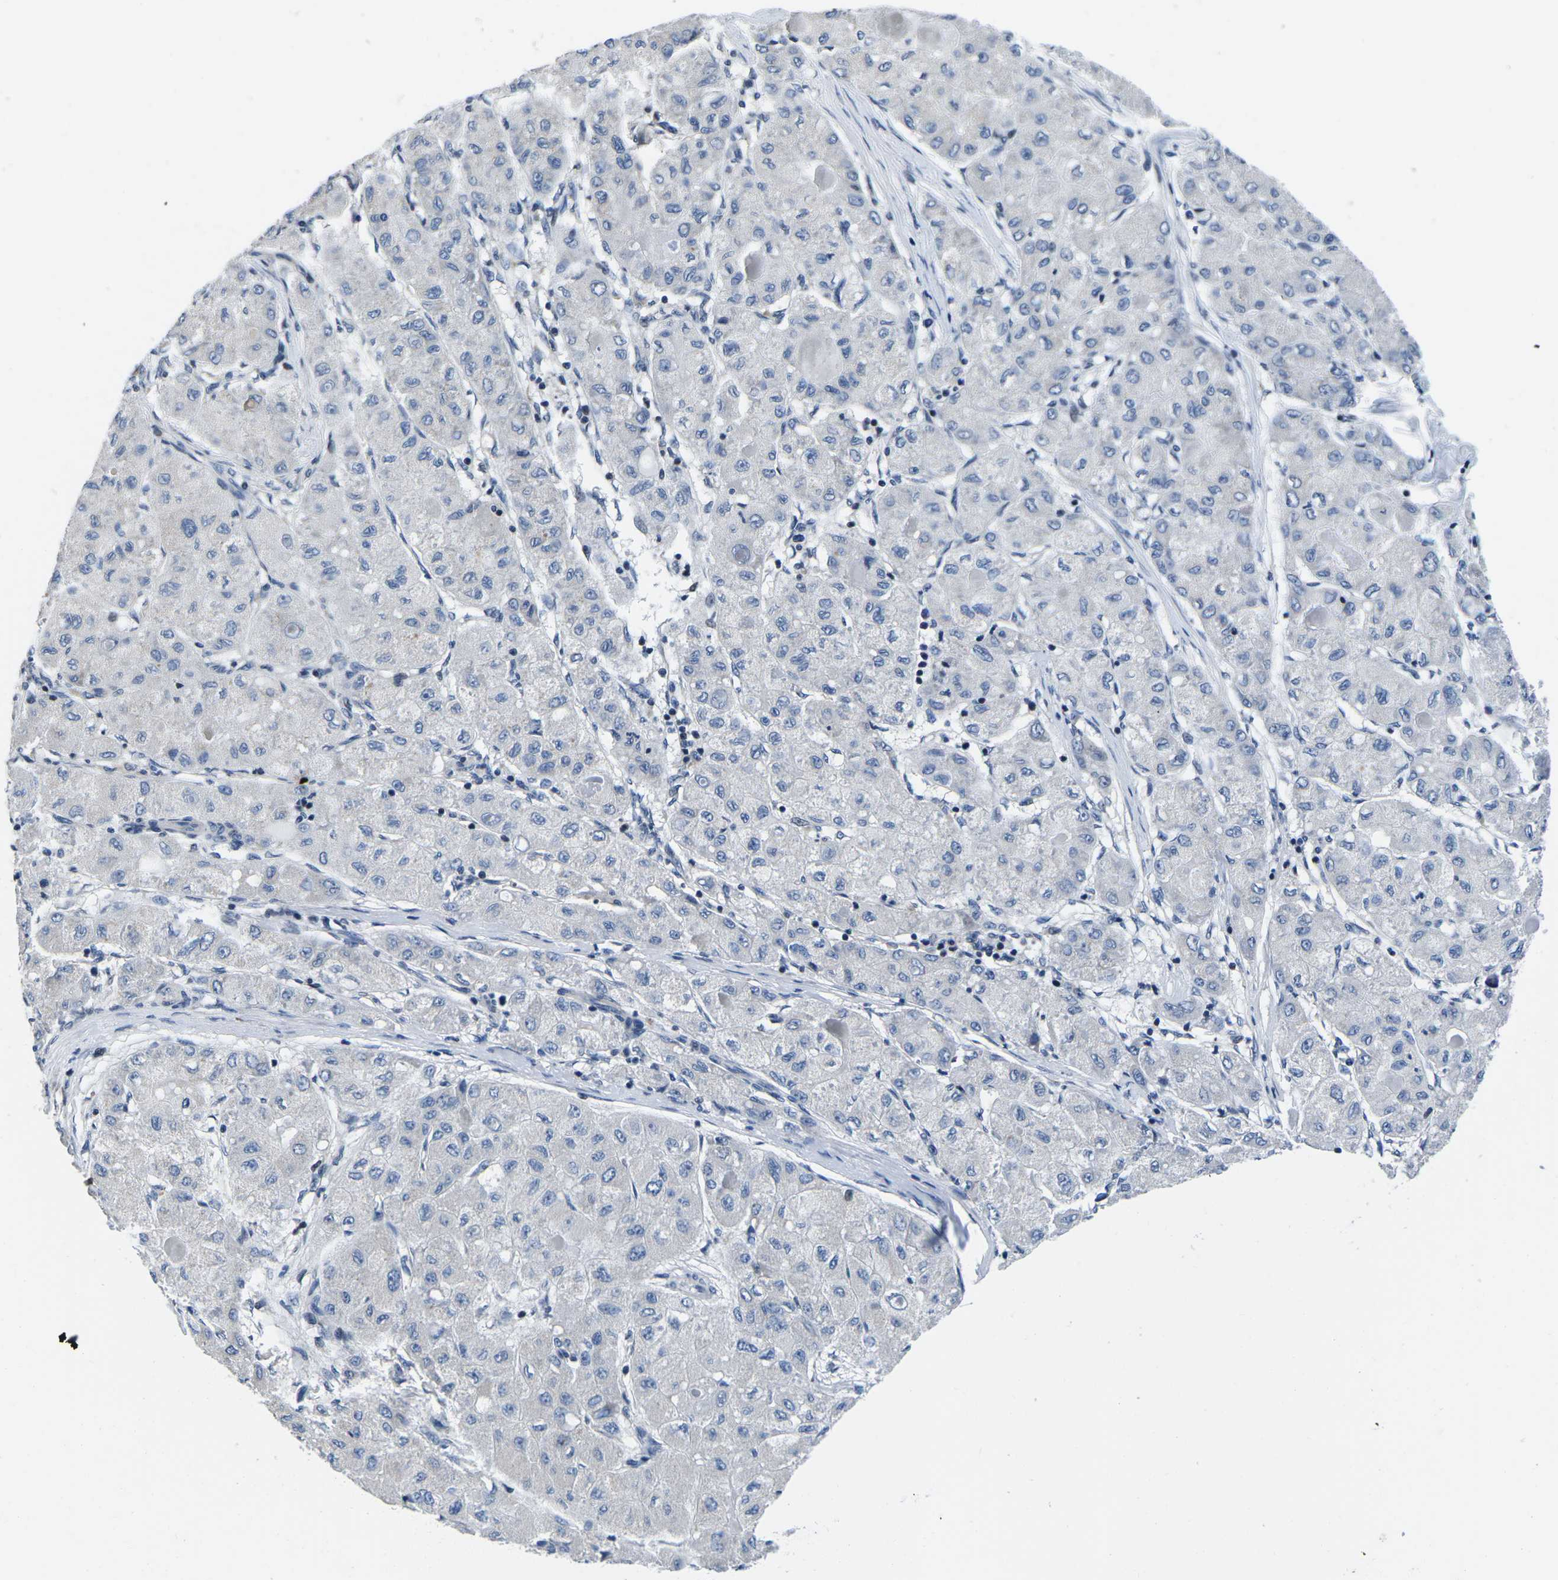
{"staining": {"intensity": "negative", "quantity": "none", "location": "none"}, "tissue": "liver cancer", "cell_type": "Tumor cells", "image_type": "cancer", "snomed": [{"axis": "morphology", "description": "Carcinoma, Hepatocellular, NOS"}, {"axis": "topography", "description": "Liver"}], "caption": "Immunohistochemistry (IHC) of human liver cancer (hepatocellular carcinoma) reveals no staining in tumor cells.", "gene": "CDC73", "patient": {"sex": "male", "age": 80}}